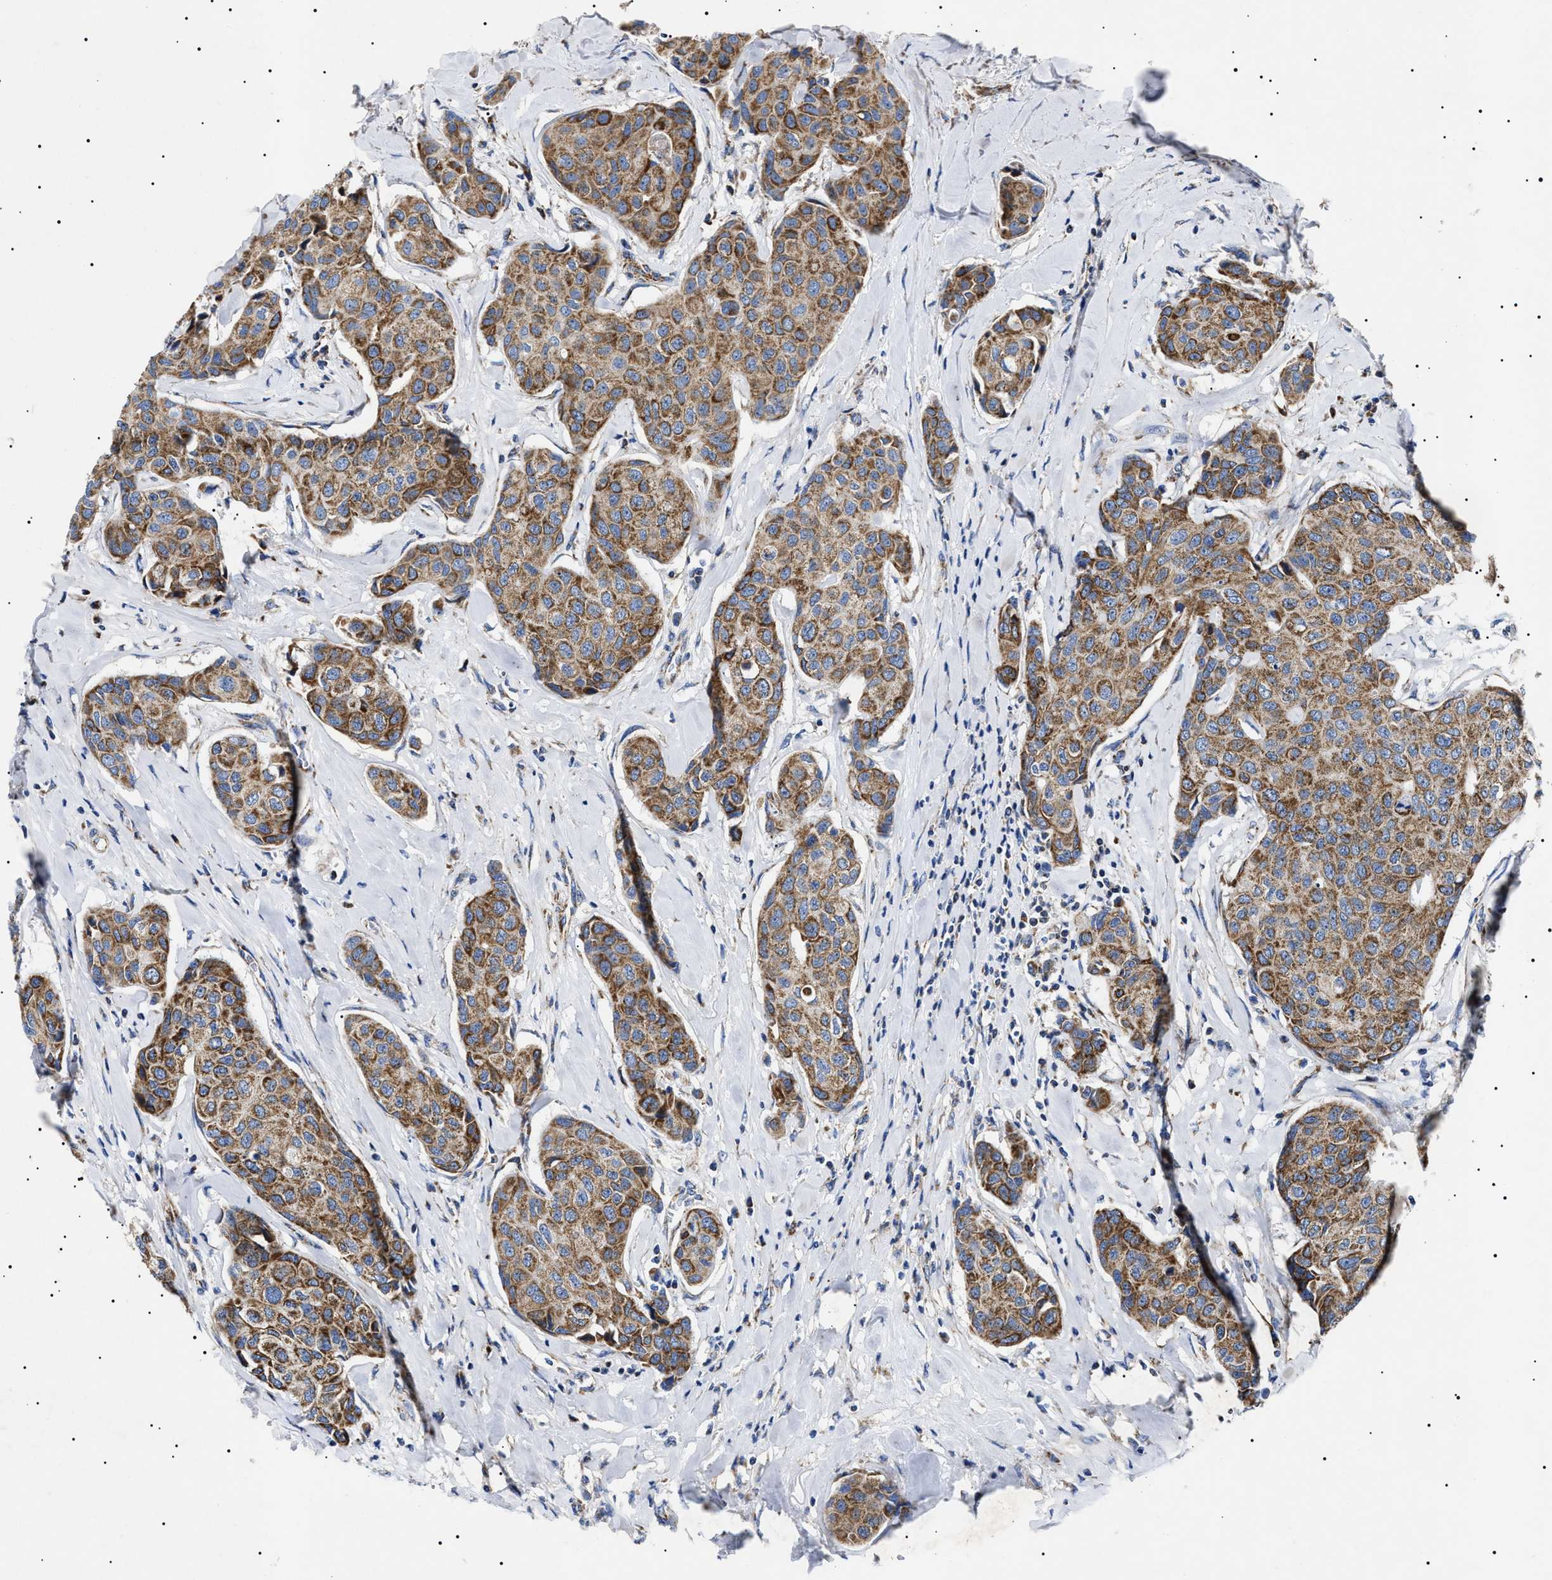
{"staining": {"intensity": "moderate", "quantity": ">75%", "location": "cytoplasmic/membranous"}, "tissue": "breast cancer", "cell_type": "Tumor cells", "image_type": "cancer", "snomed": [{"axis": "morphology", "description": "Duct carcinoma"}, {"axis": "topography", "description": "Breast"}], "caption": "An image showing moderate cytoplasmic/membranous positivity in approximately >75% of tumor cells in breast cancer (infiltrating ductal carcinoma), as visualized by brown immunohistochemical staining.", "gene": "CHRDL2", "patient": {"sex": "female", "age": 80}}